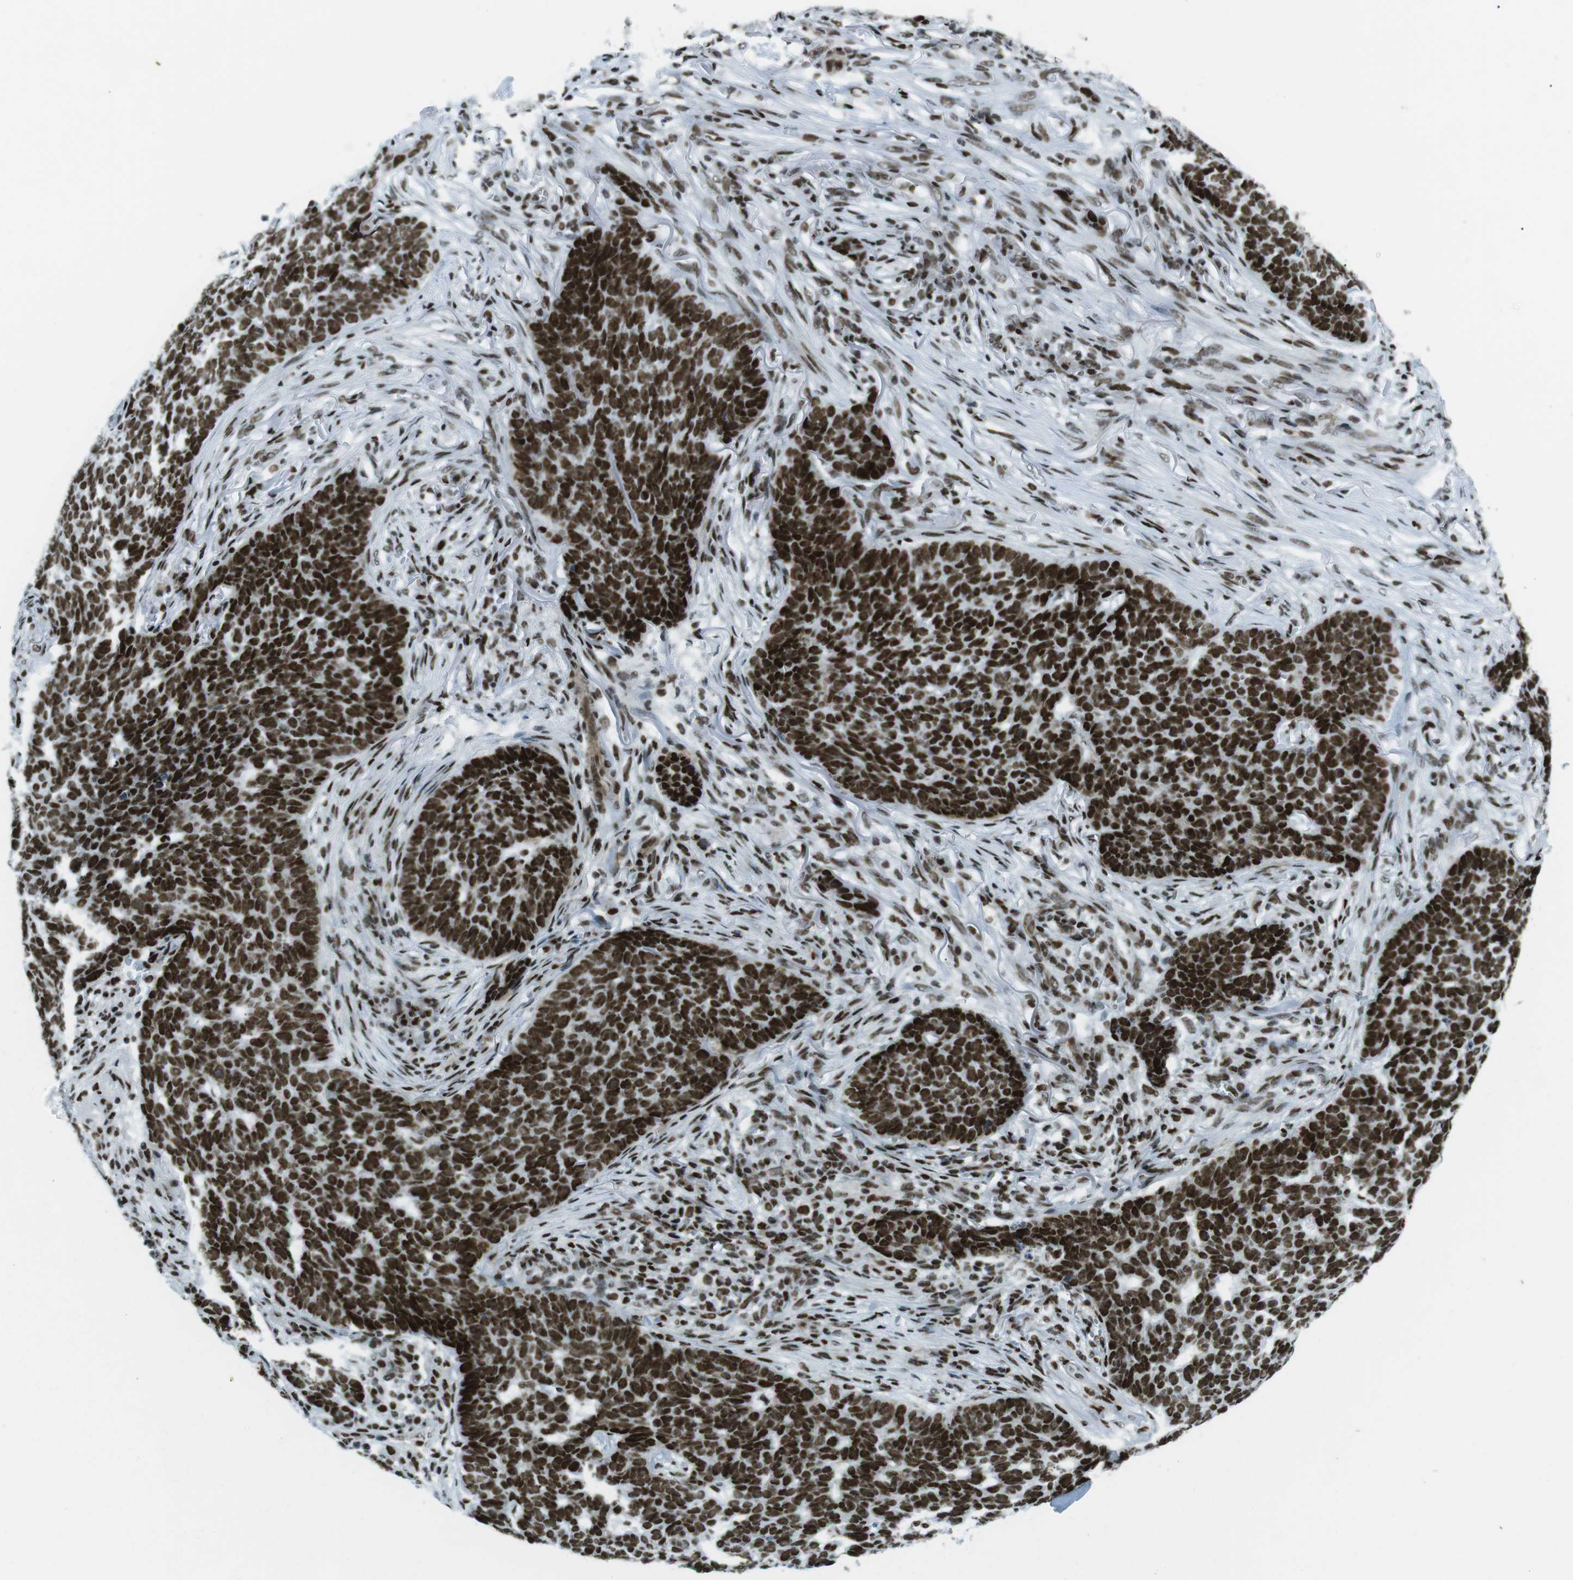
{"staining": {"intensity": "strong", "quantity": ">75%", "location": "nuclear"}, "tissue": "skin cancer", "cell_type": "Tumor cells", "image_type": "cancer", "snomed": [{"axis": "morphology", "description": "Basal cell carcinoma"}, {"axis": "topography", "description": "Skin"}], "caption": "Immunohistochemical staining of basal cell carcinoma (skin) demonstrates strong nuclear protein staining in approximately >75% of tumor cells.", "gene": "ARID1A", "patient": {"sex": "male", "age": 85}}